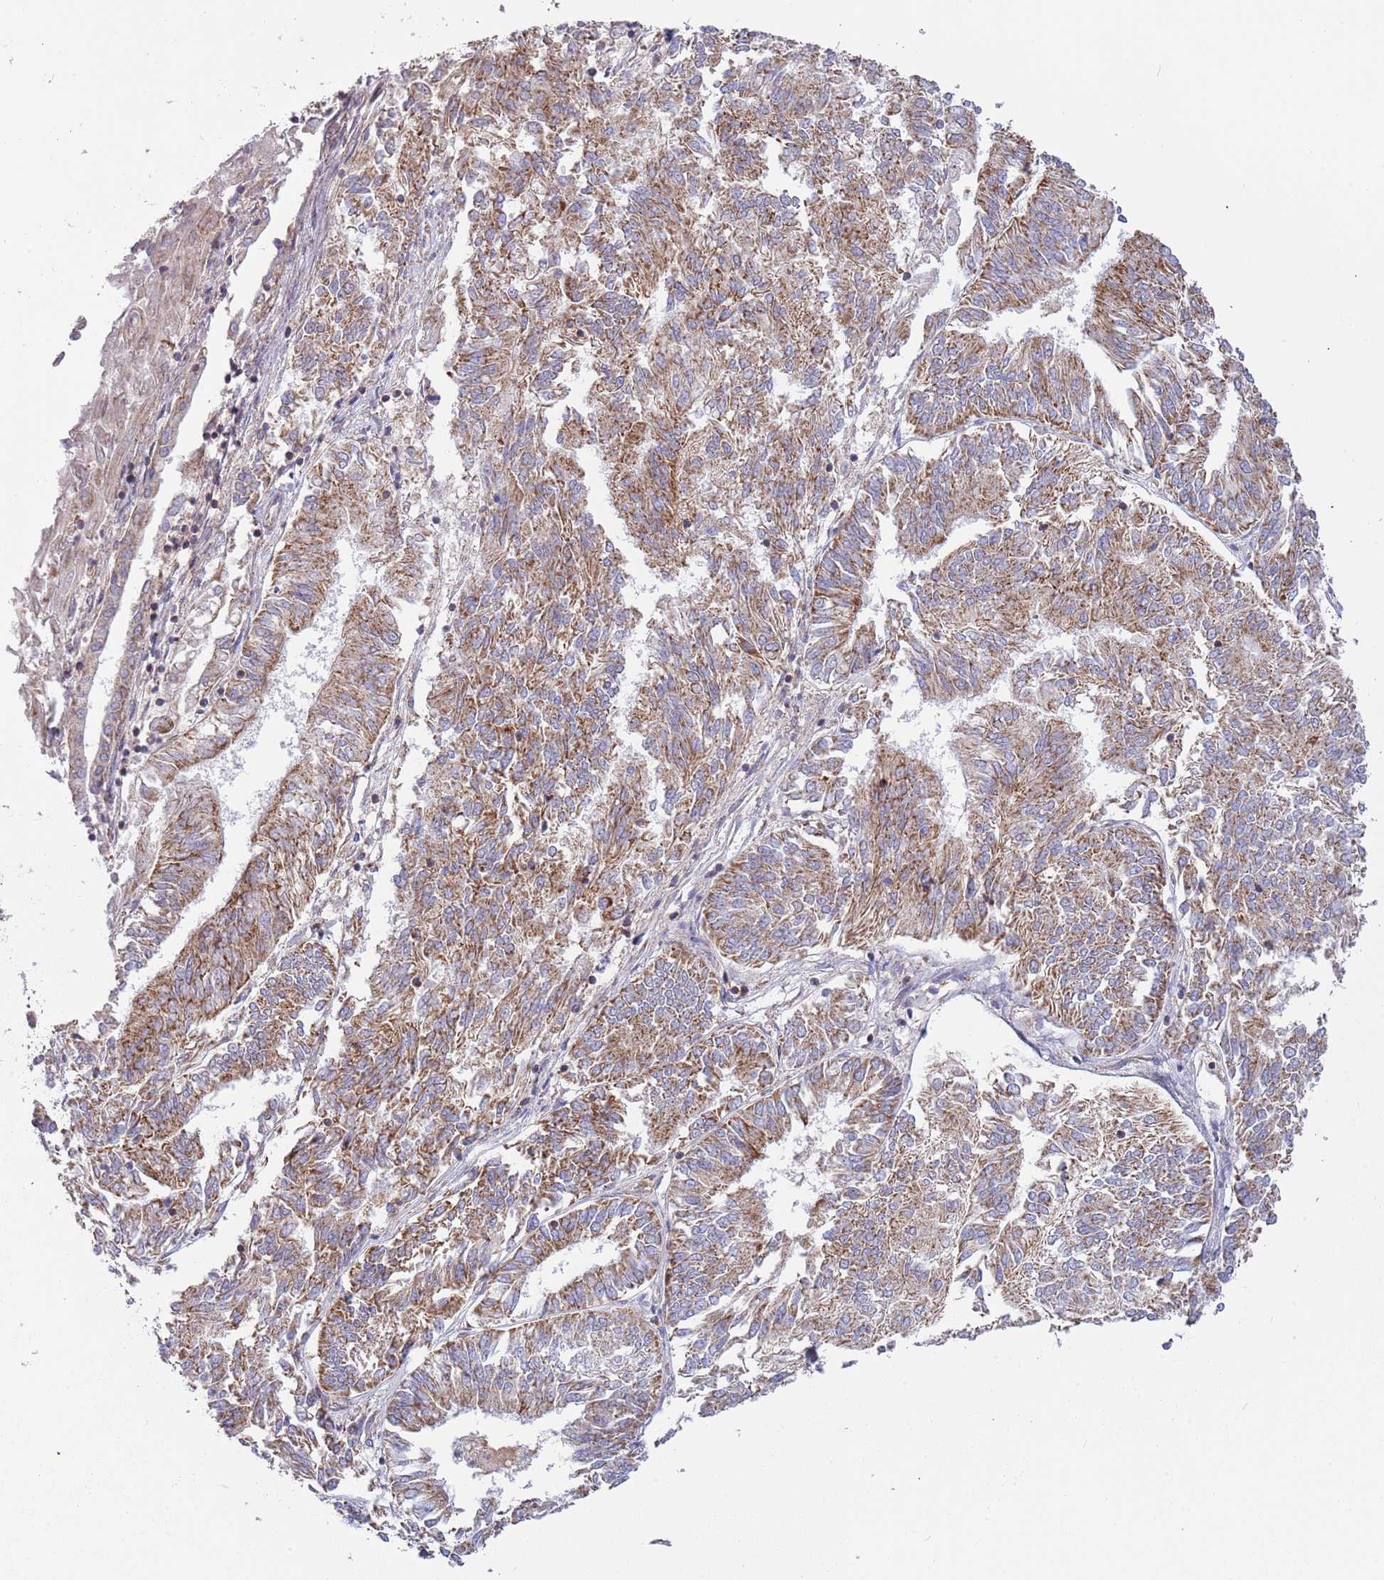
{"staining": {"intensity": "moderate", "quantity": ">75%", "location": "cytoplasmic/membranous"}, "tissue": "endometrial cancer", "cell_type": "Tumor cells", "image_type": "cancer", "snomed": [{"axis": "morphology", "description": "Adenocarcinoma, NOS"}, {"axis": "topography", "description": "Endometrium"}], "caption": "A photomicrograph of endometrial cancer stained for a protein reveals moderate cytoplasmic/membranous brown staining in tumor cells.", "gene": "IRS4", "patient": {"sex": "female", "age": 58}}